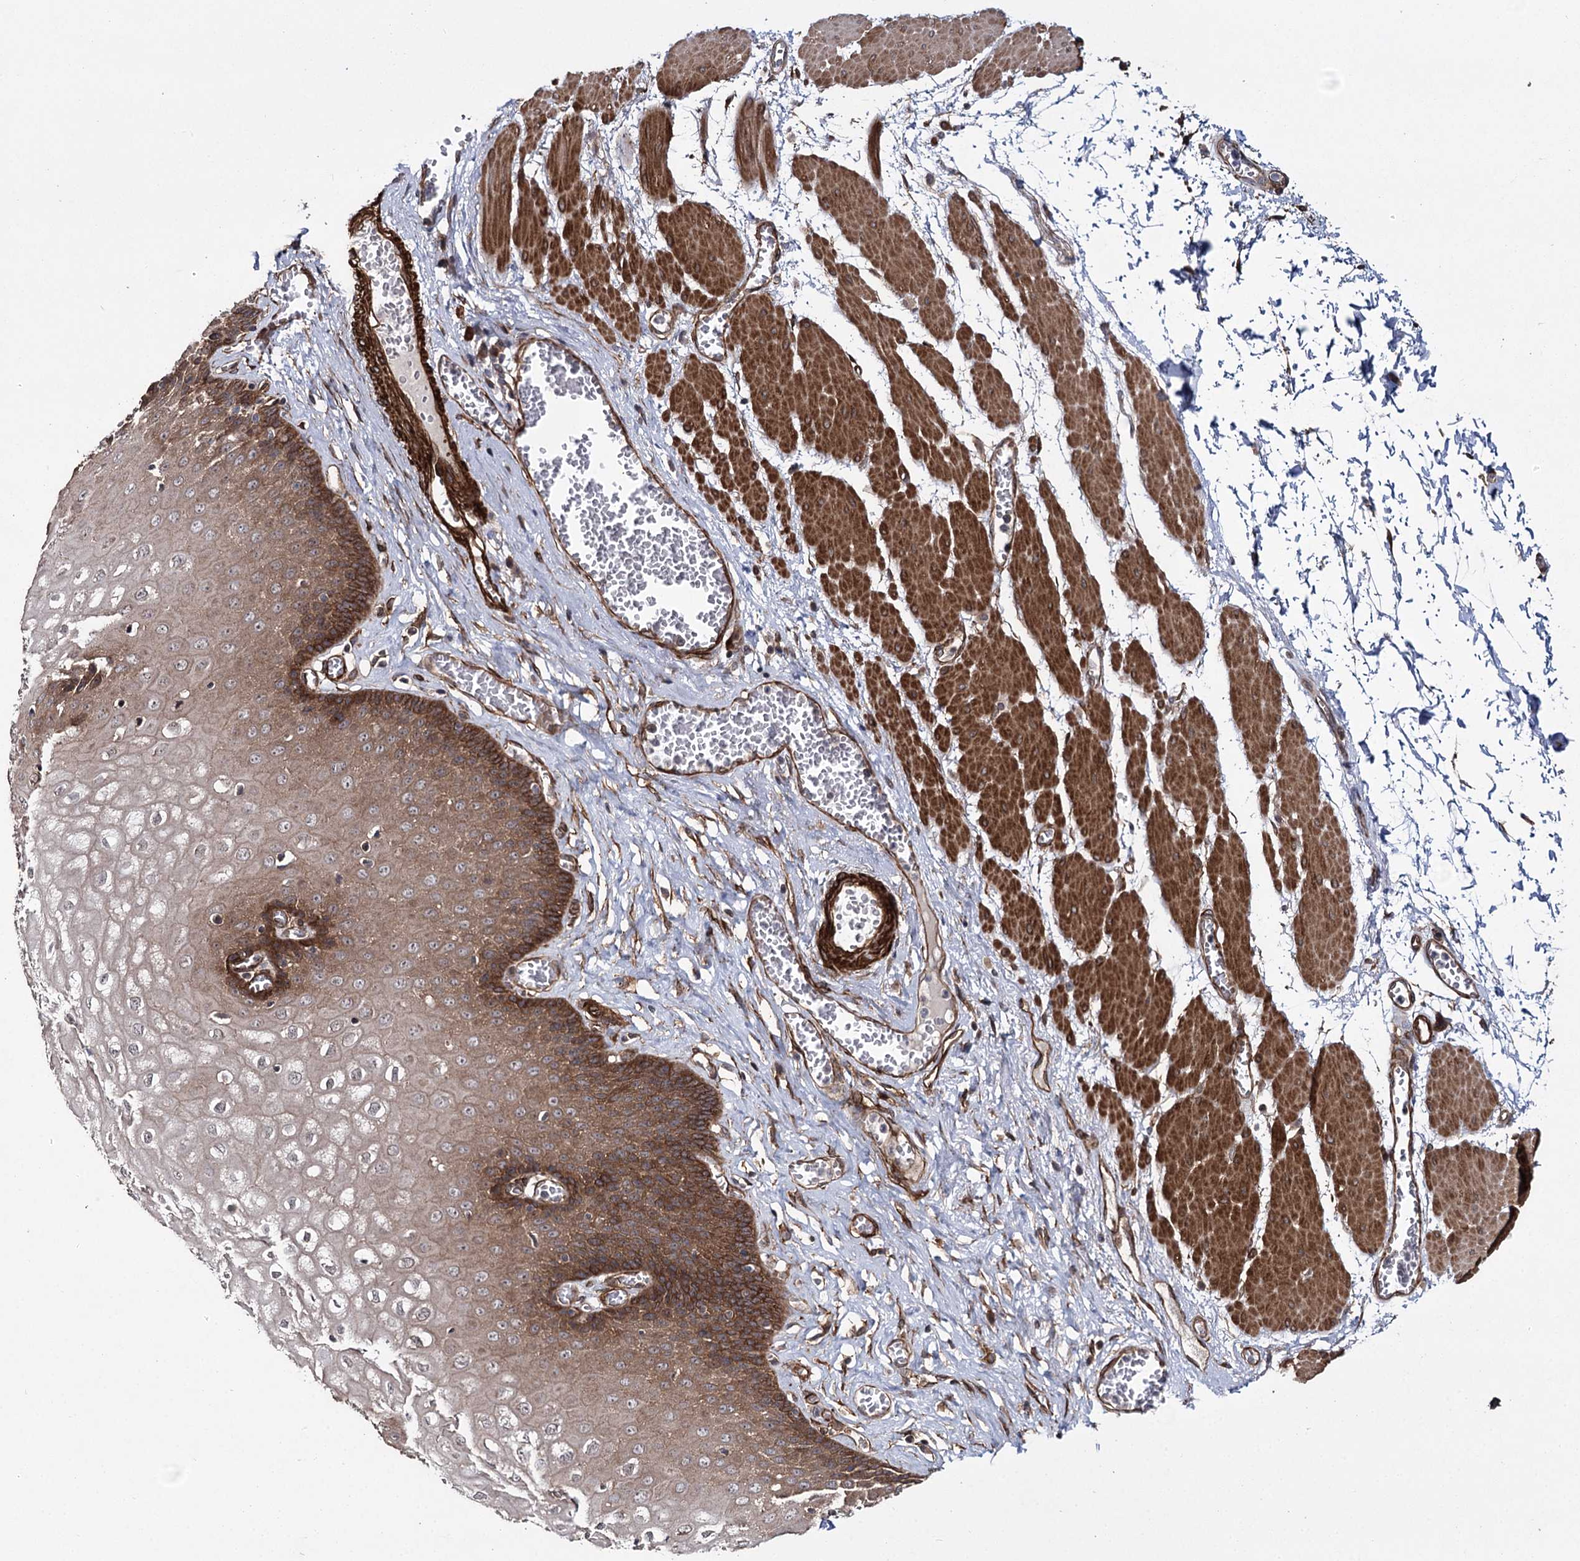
{"staining": {"intensity": "moderate", "quantity": ">75%", "location": "cytoplasmic/membranous"}, "tissue": "esophagus", "cell_type": "Squamous epithelial cells", "image_type": "normal", "snomed": [{"axis": "morphology", "description": "Normal tissue, NOS"}, {"axis": "topography", "description": "Esophagus"}], "caption": "A histopathology image showing moderate cytoplasmic/membranous positivity in about >75% of squamous epithelial cells in normal esophagus, as visualized by brown immunohistochemical staining.", "gene": "MYO1C", "patient": {"sex": "male", "age": 60}}